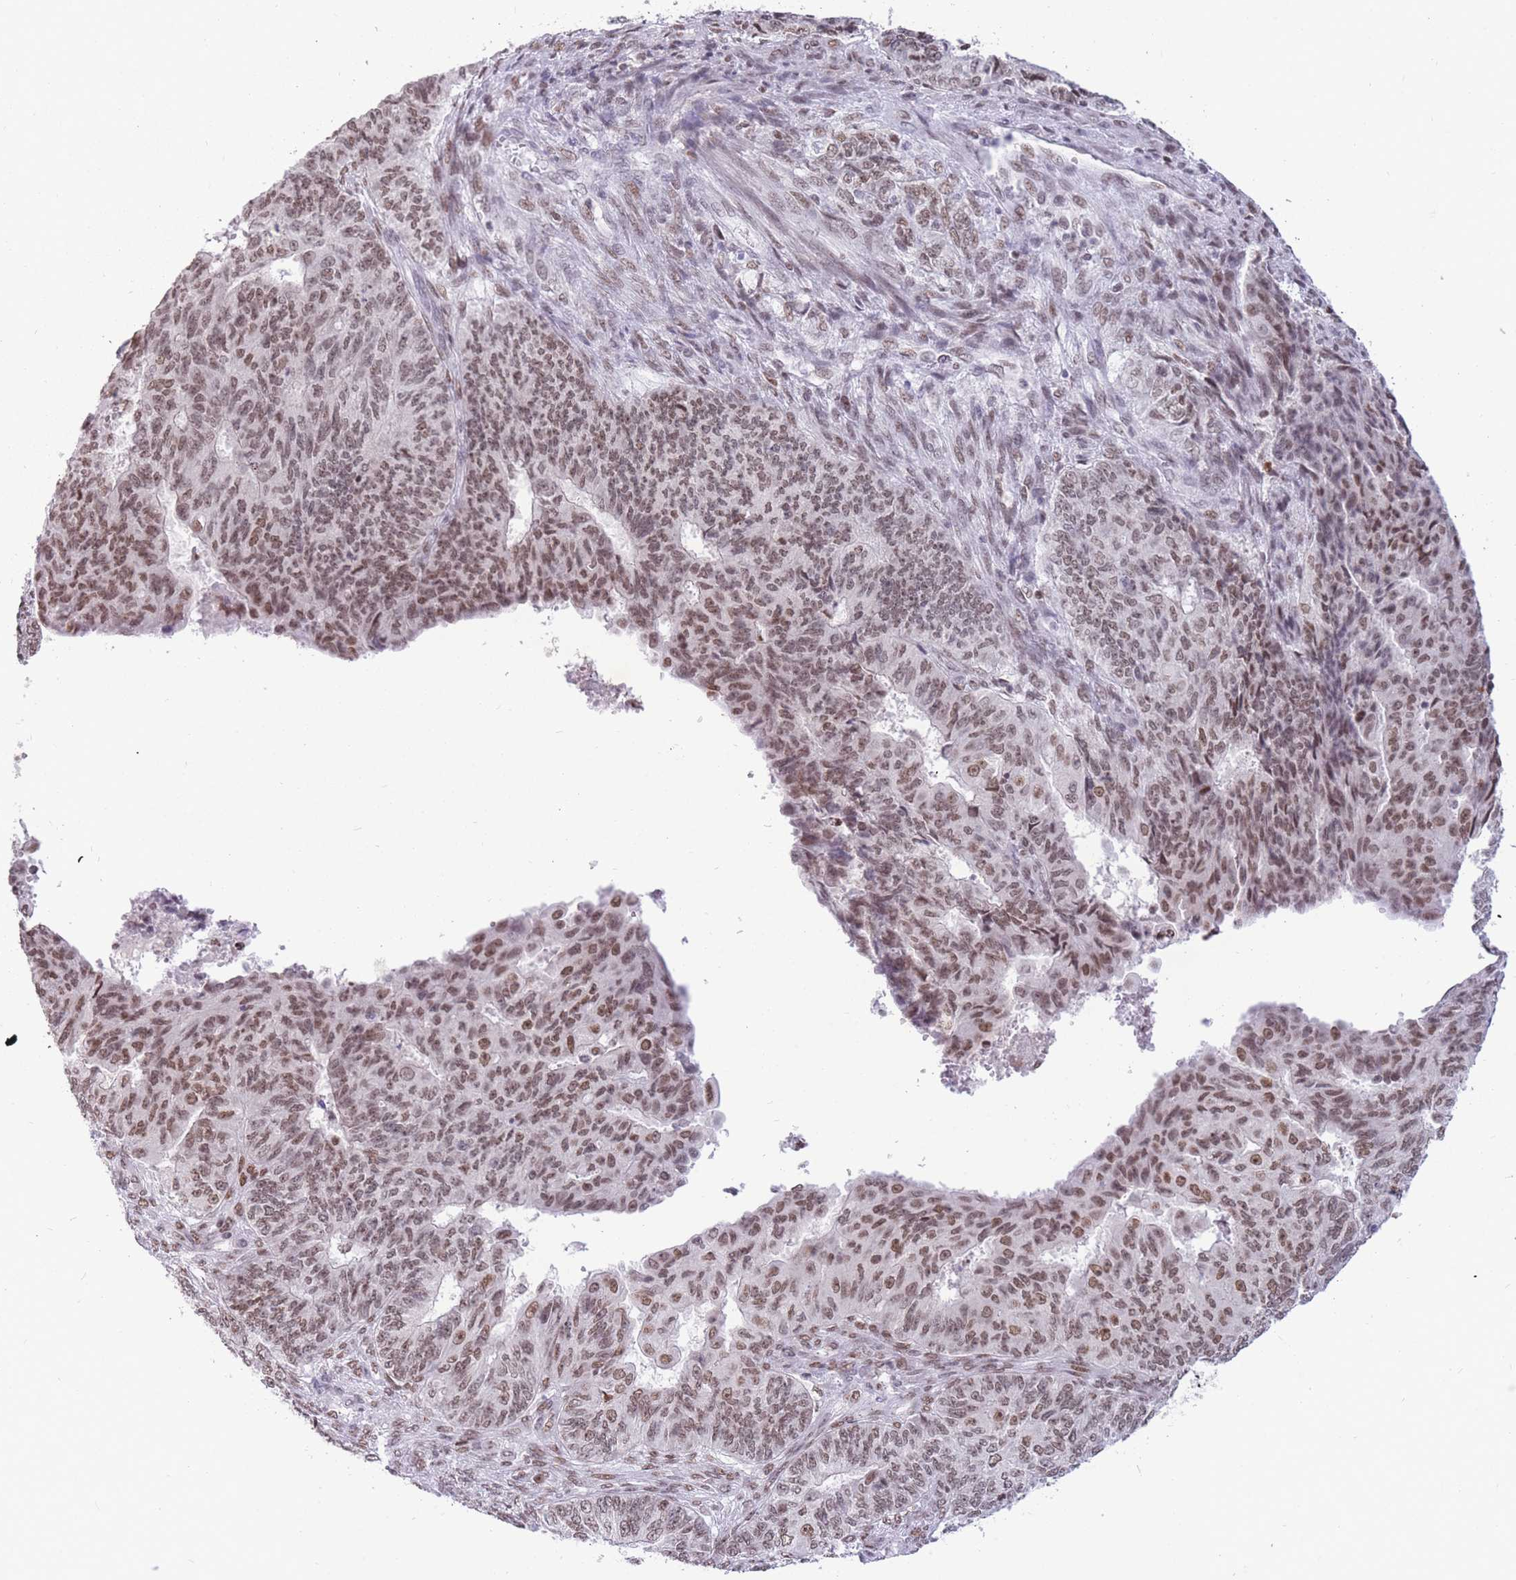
{"staining": {"intensity": "moderate", "quantity": ">75%", "location": "nuclear"}, "tissue": "endometrial cancer", "cell_type": "Tumor cells", "image_type": "cancer", "snomed": [{"axis": "morphology", "description": "Adenocarcinoma, NOS"}, {"axis": "topography", "description": "Endometrium"}], "caption": "Immunohistochemical staining of human endometrial adenocarcinoma reveals medium levels of moderate nuclear staining in about >75% of tumor cells.", "gene": "HMGN1", "patient": {"sex": "female", "age": 32}}